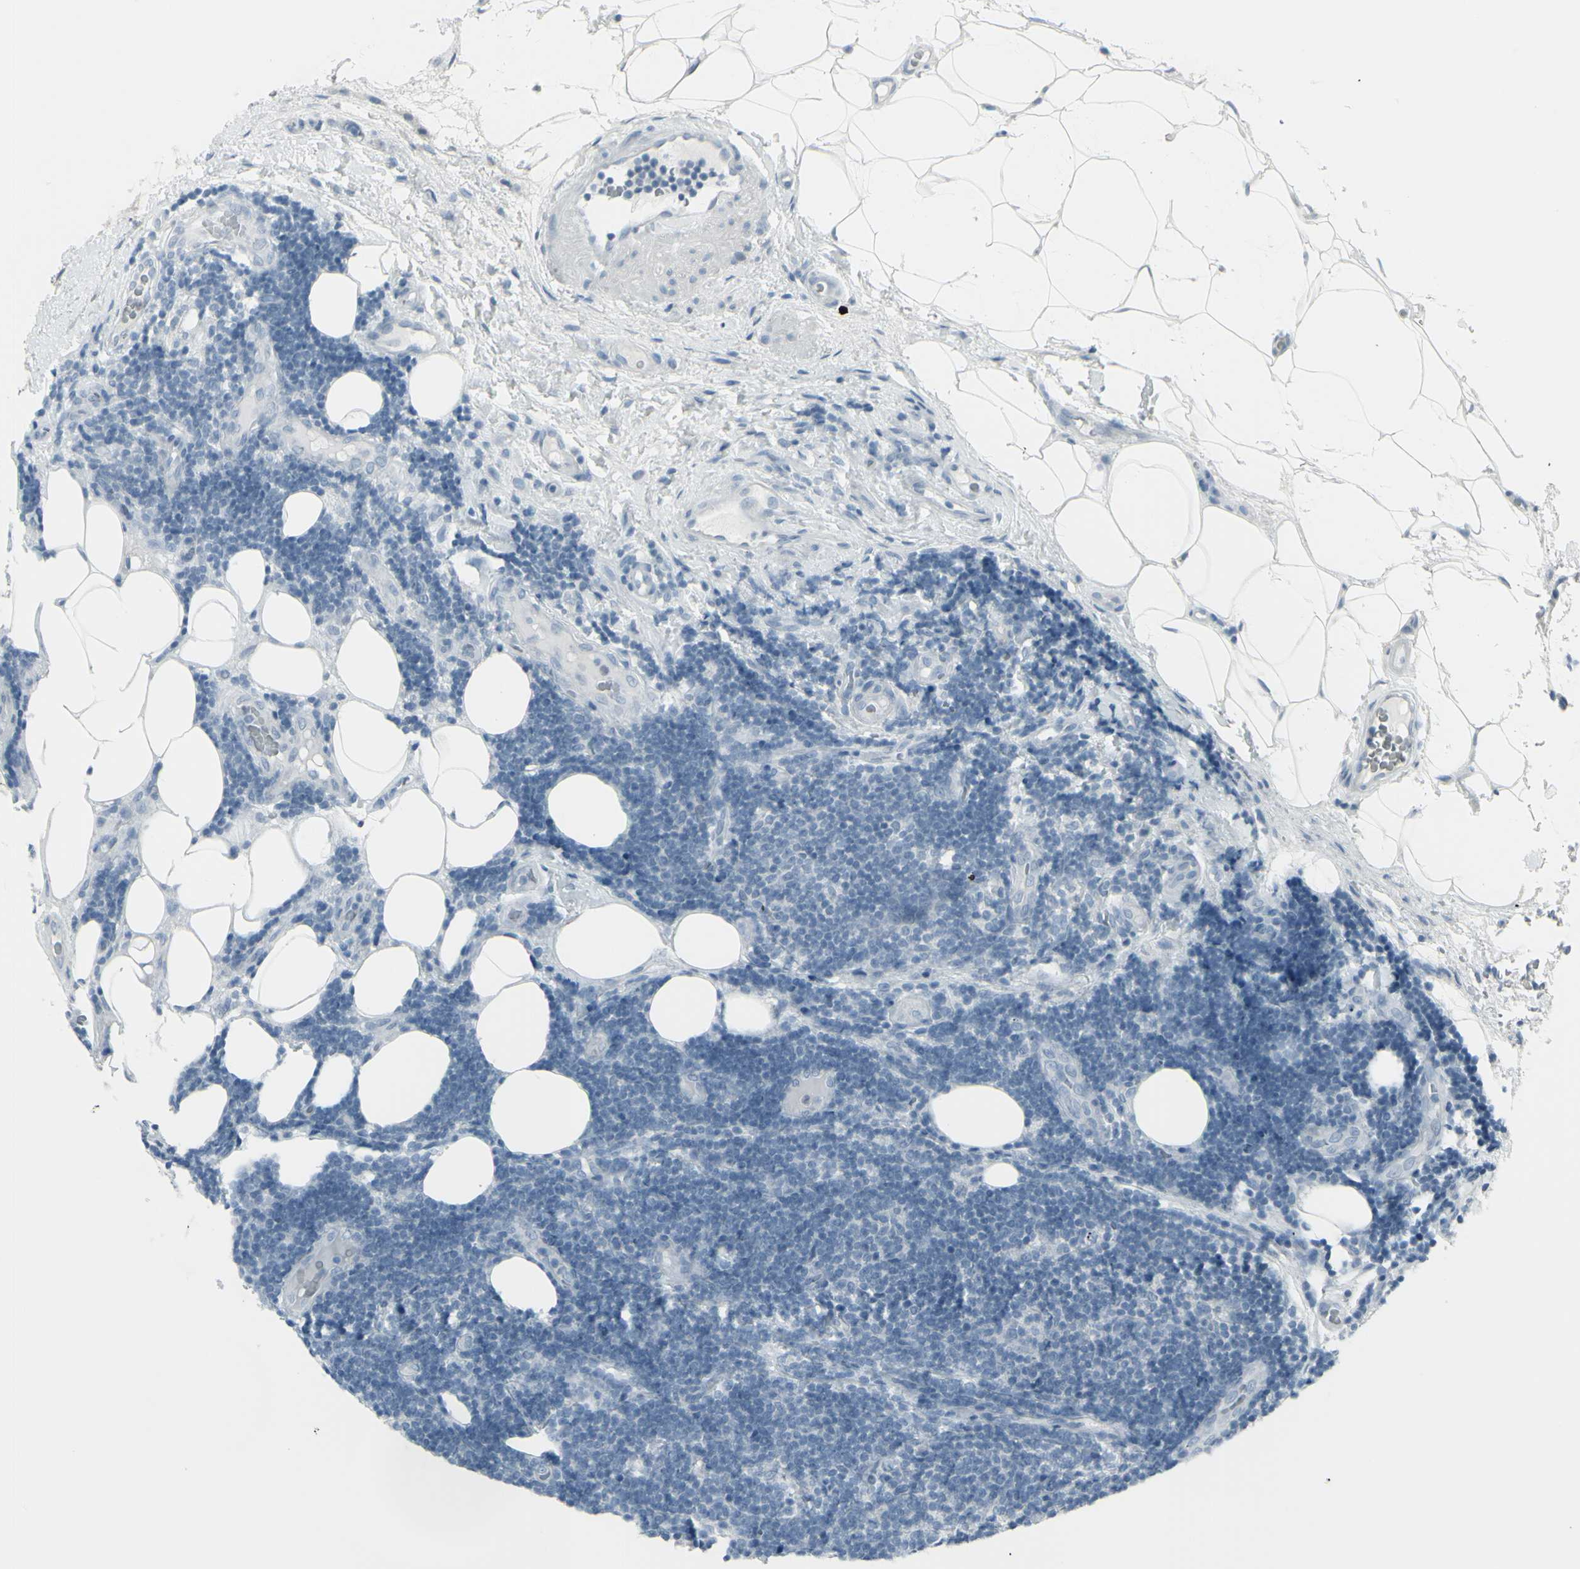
{"staining": {"intensity": "negative", "quantity": "none", "location": "none"}, "tissue": "lymphoma", "cell_type": "Tumor cells", "image_type": "cancer", "snomed": [{"axis": "morphology", "description": "Malignant lymphoma, non-Hodgkin's type, Low grade"}, {"axis": "topography", "description": "Lymph node"}], "caption": "DAB (3,3'-diaminobenzidine) immunohistochemical staining of lymphoma exhibits no significant expression in tumor cells.", "gene": "RAB3A", "patient": {"sex": "male", "age": 83}}